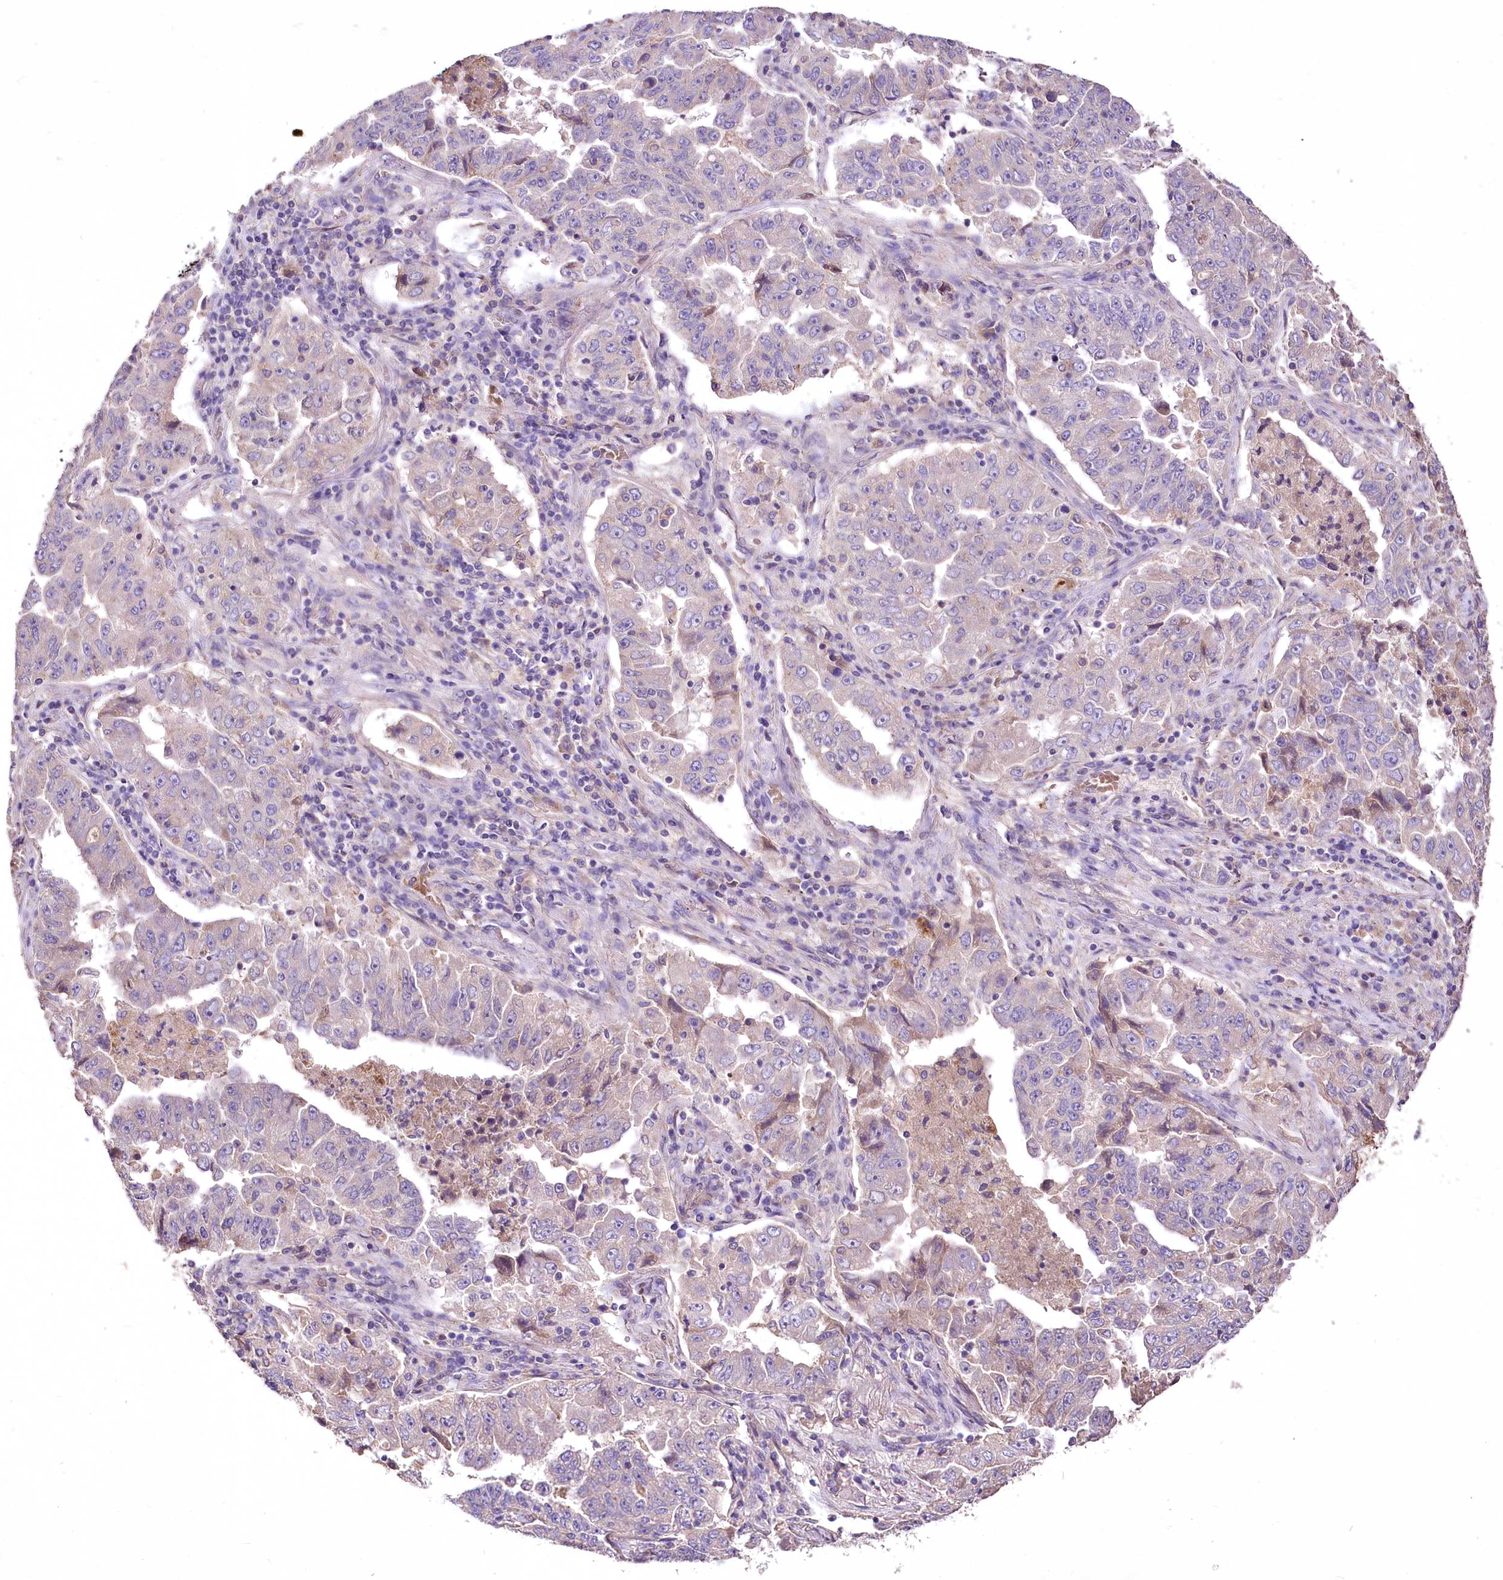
{"staining": {"intensity": "negative", "quantity": "none", "location": "none"}, "tissue": "lung cancer", "cell_type": "Tumor cells", "image_type": "cancer", "snomed": [{"axis": "morphology", "description": "Adenocarcinoma, NOS"}, {"axis": "topography", "description": "Lung"}], "caption": "Tumor cells are negative for protein expression in human lung cancer.", "gene": "PCYOX1L", "patient": {"sex": "female", "age": 51}}